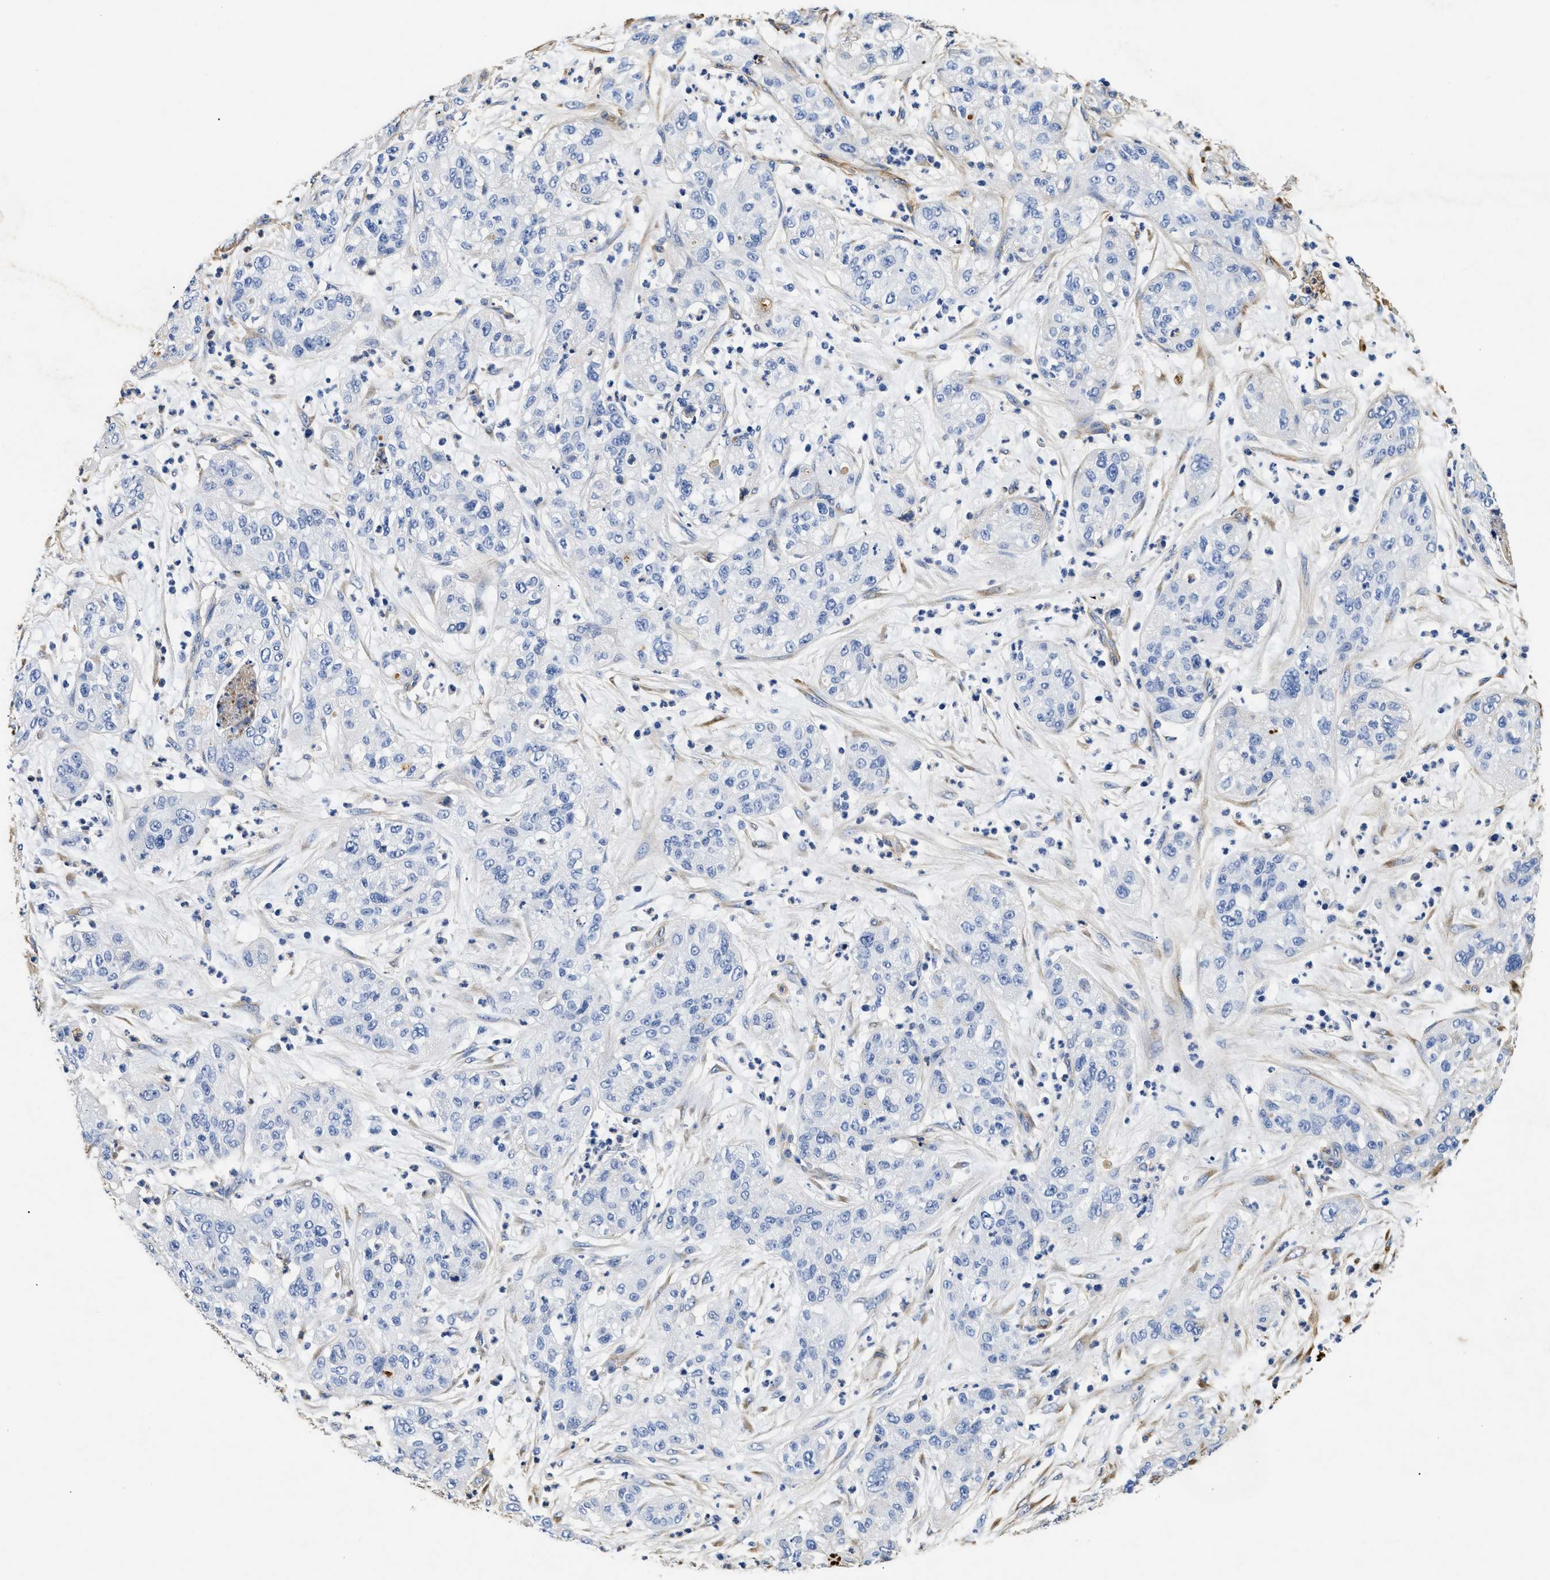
{"staining": {"intensity": "negative", "quantity": "none", "location": "none"}, "tissue": "pancreatic cancer", "cell_type": "Tumor cells", "image_type": "cancer", "snomed": [{"axis": "morphology", "description": "Adenocarcinoma, NOS"}, {"axis": "topography", "description": "Pancreas"}], "caption": "Tumor cells show no significant protein positivity in adenocarcinoma (pancreatic).", "gene": "LAMA3", "patient": {"sex": "female", "age": 78}}